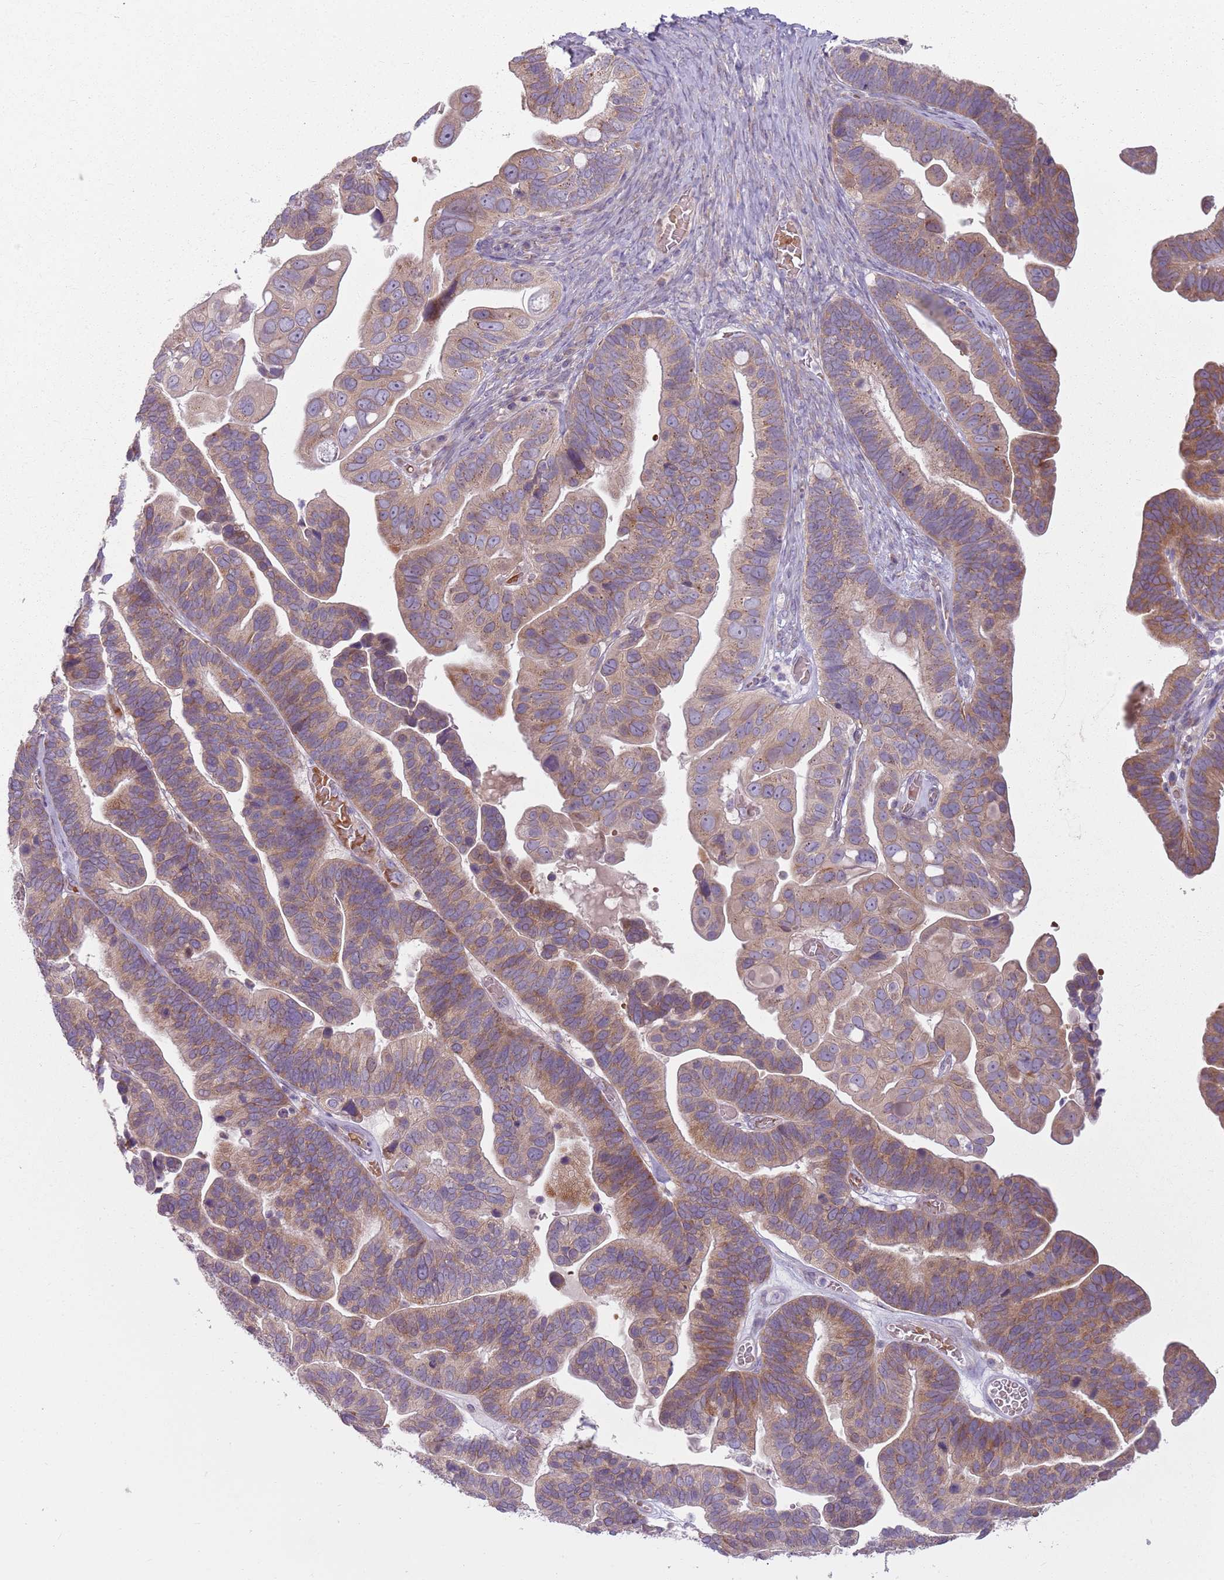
{"staining": {"intensity": "moderate", "quantity": ">75%", "location": "cytoplasmic/membranous"}, "tissue": "ovarian cancer", "cell_type": "Tumor cells", "image_type": "cancer", "snomed": [{"axis": "morphology", "description": "Cystadenocarcinoma, serous, NOS"}, {"axis": "topography", "description": "Ovary"}], "caption": "IHC image of neoplastic tissue: human ovarian cancer stained using immunohistochemistry exhibits medium levels of moderate protein expression localized specifically in the cytoplasmic/membranous of tumor cells, appearing as a cytoplasmic/membranous brown color.", "gene": "HSPA14", "patient": {"sex": "female", "age": 56}}